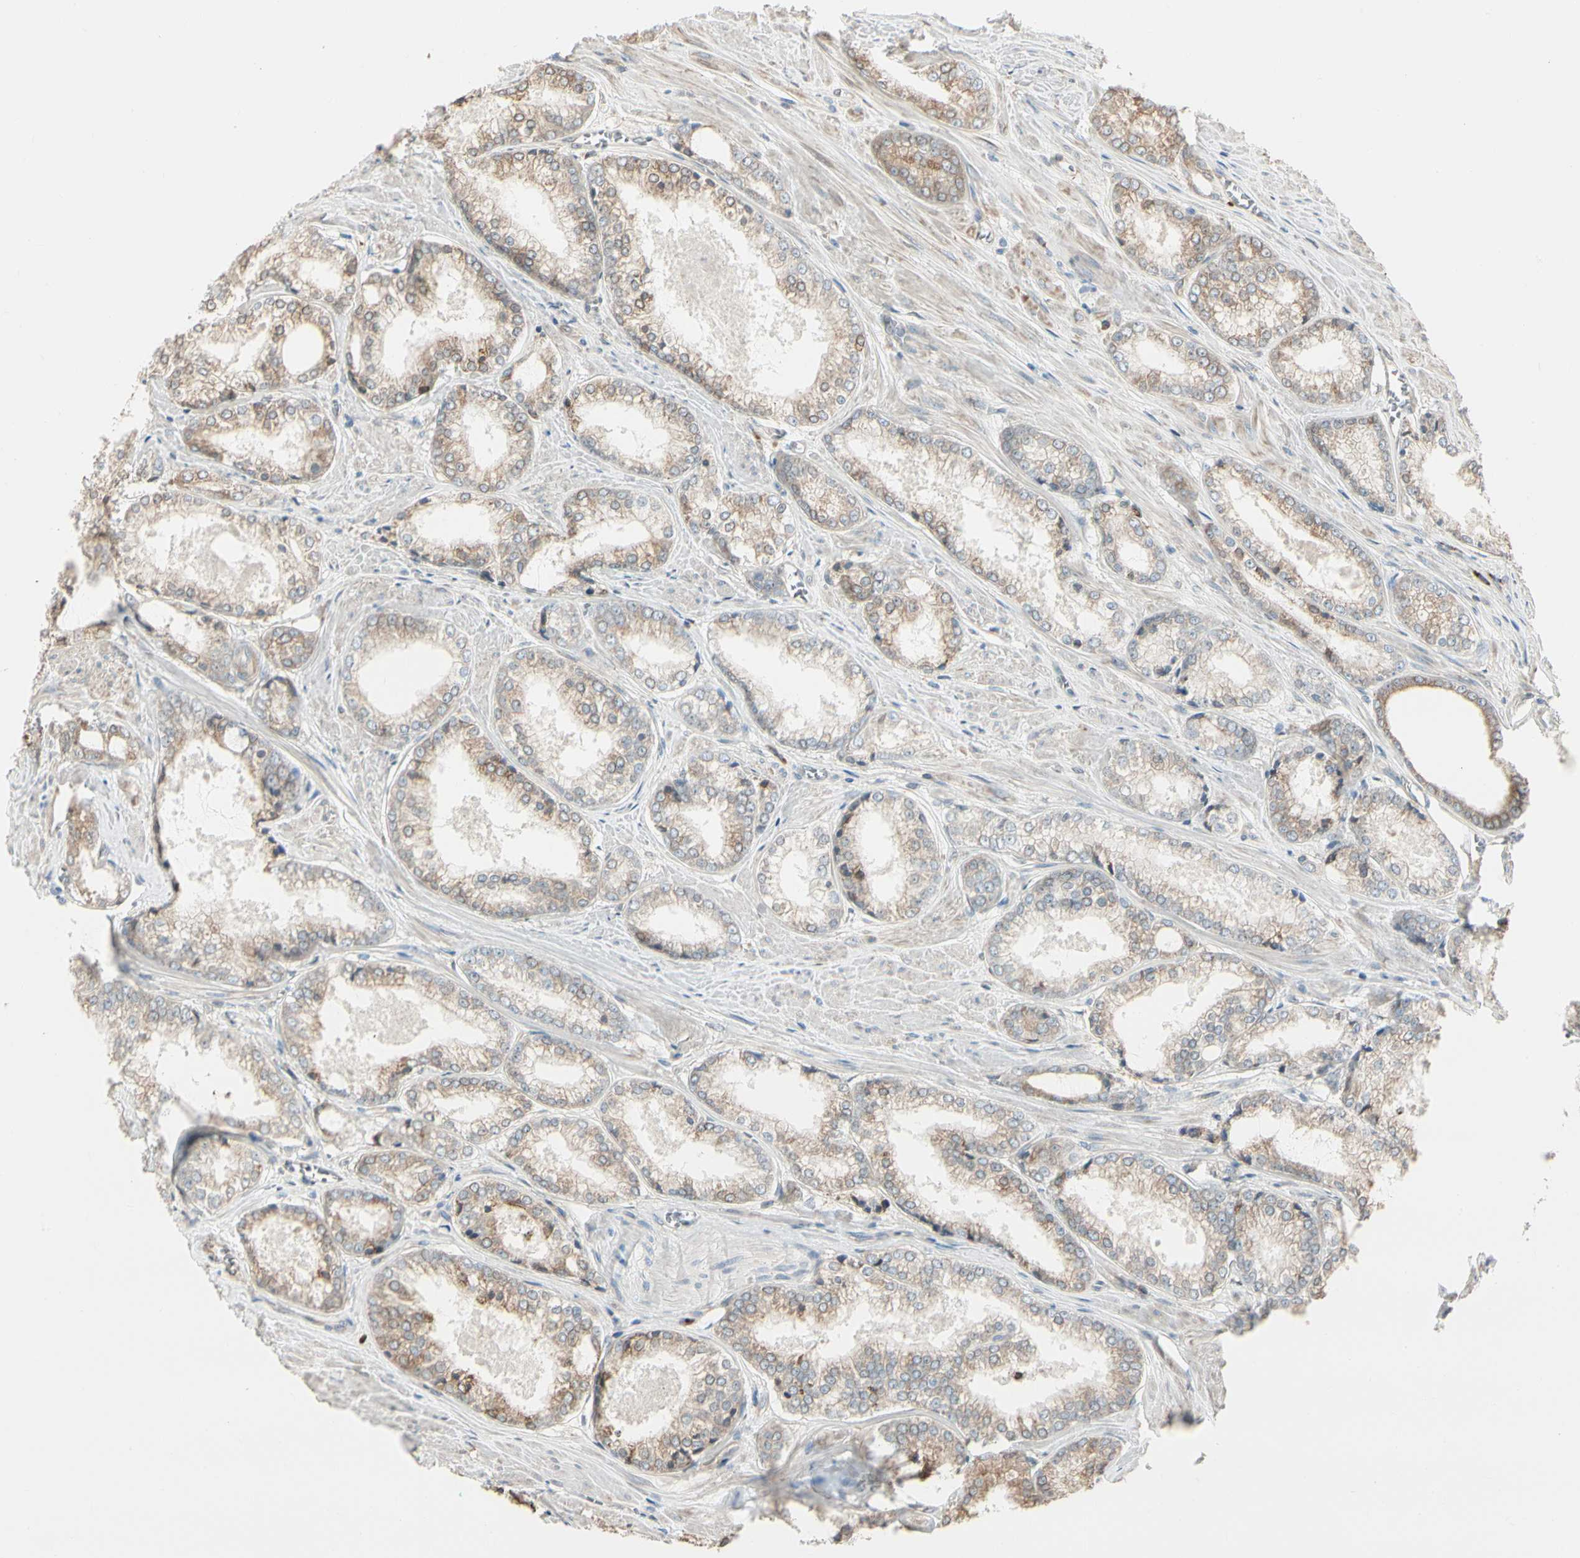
{"staining": {"intensity": "weak", "quantity": ">75%", "location": "cytoplasmic/membranous"}, "tissue": "prostate cancer", "cell_type": "Tumor cells", "image_type": "cancer", "snomed": [{"axis": "morphology", "description": "Adenocarcinoma, Low grade"}, {"axis": "topography", "description": "Prostate"}], "caption": "There is low levels of weak cytoplasmic/membranous positivity in tumor cells of prostate cancer (adenocarcinoma (low-grade)), as demonstrated by immunohistochemical staining (brown color).", "gene": "NUCB2", "patient": {"sex": "male", "age": 64}}